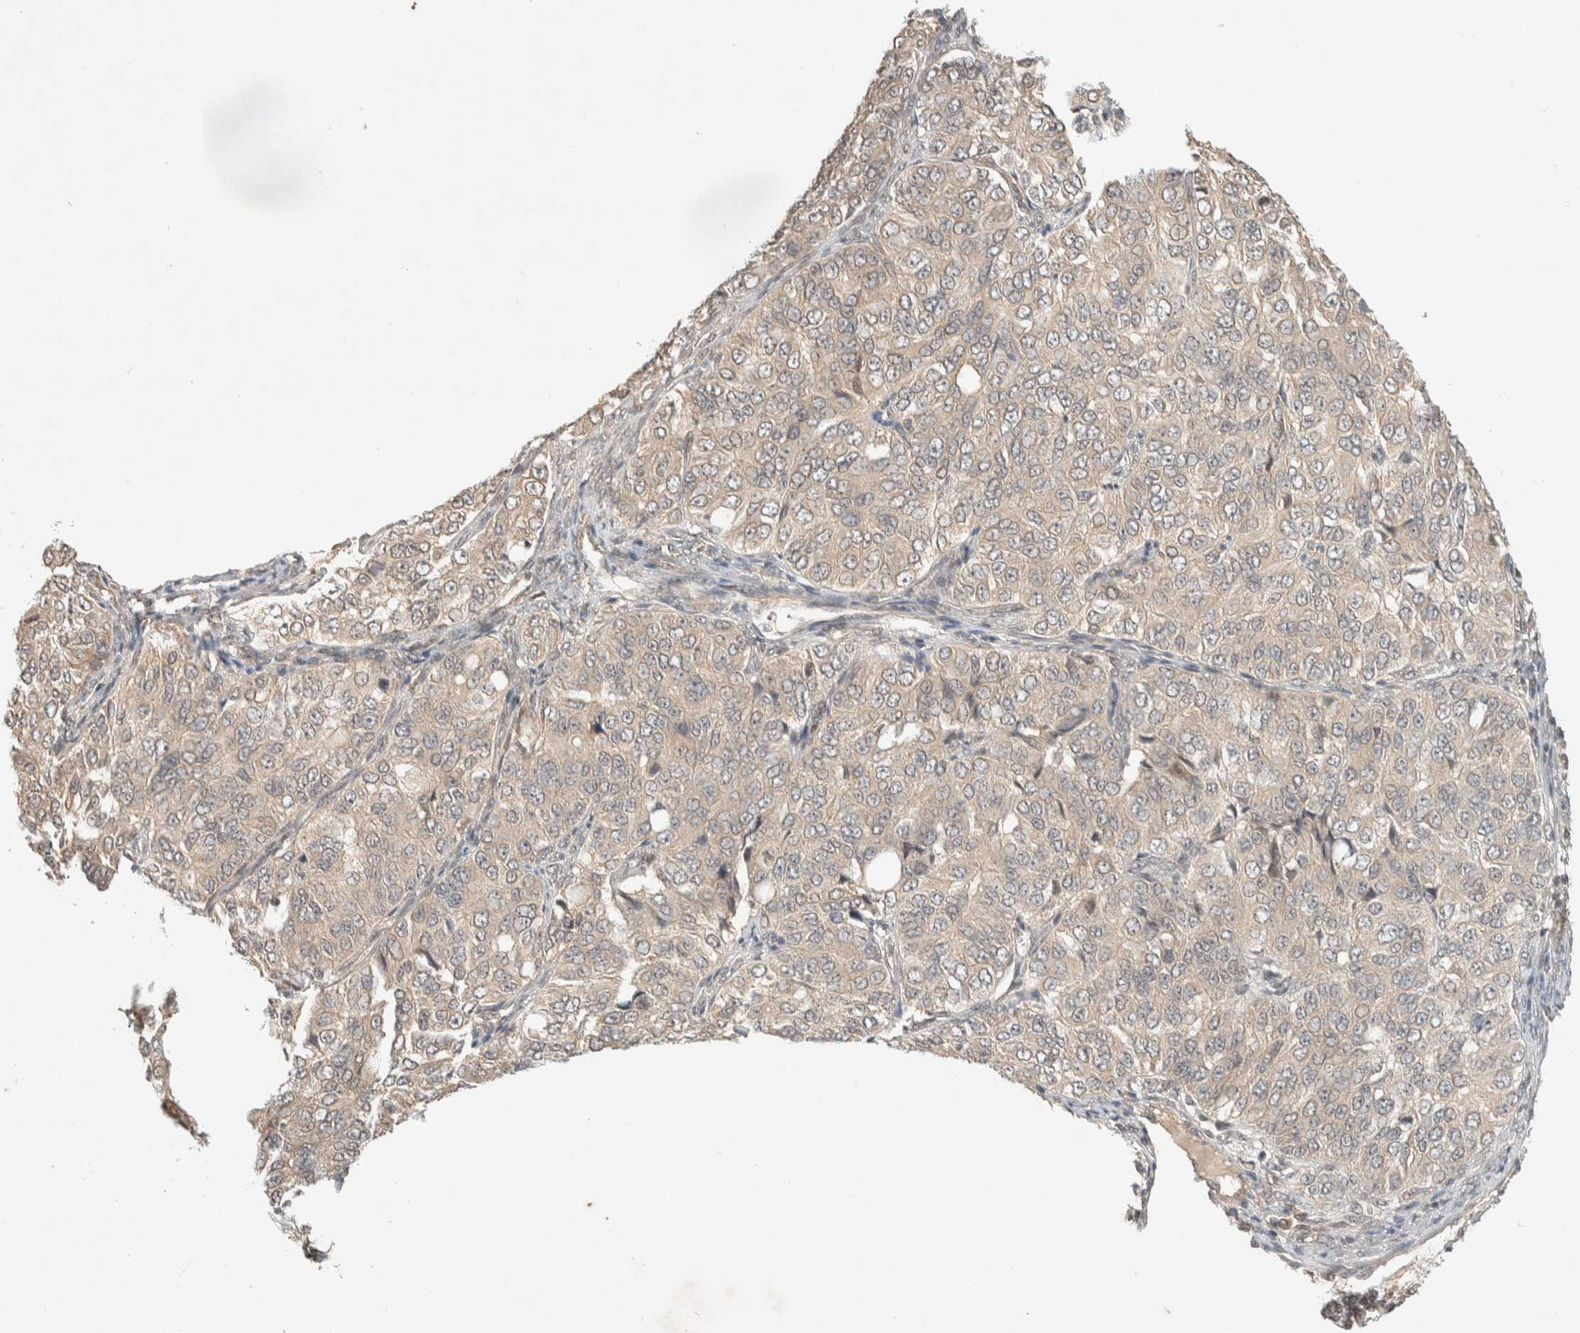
{"staining": {"intensity": "weak", "quantity": "<25%", "location": "cytoplasmic/membranous"}, "tissue": "ovarian cancer", "cell_type": "Tumor cells", "image_type": "cancer", "snomed": [{"axis": "morphology", "description": "Carcinoma, endometroid"}, {"axis": "topography", "description": "Ovary"}], "caption": "Image shows no significant protein staining in tumor cells of ovarian endometroid carcinoma. (Brightfield microscopy of DAB (3,3'-diaminobenzidine) IHC at high magnification).", "gene": "THRA", "patient": {"sex": "female", "age": 51}}